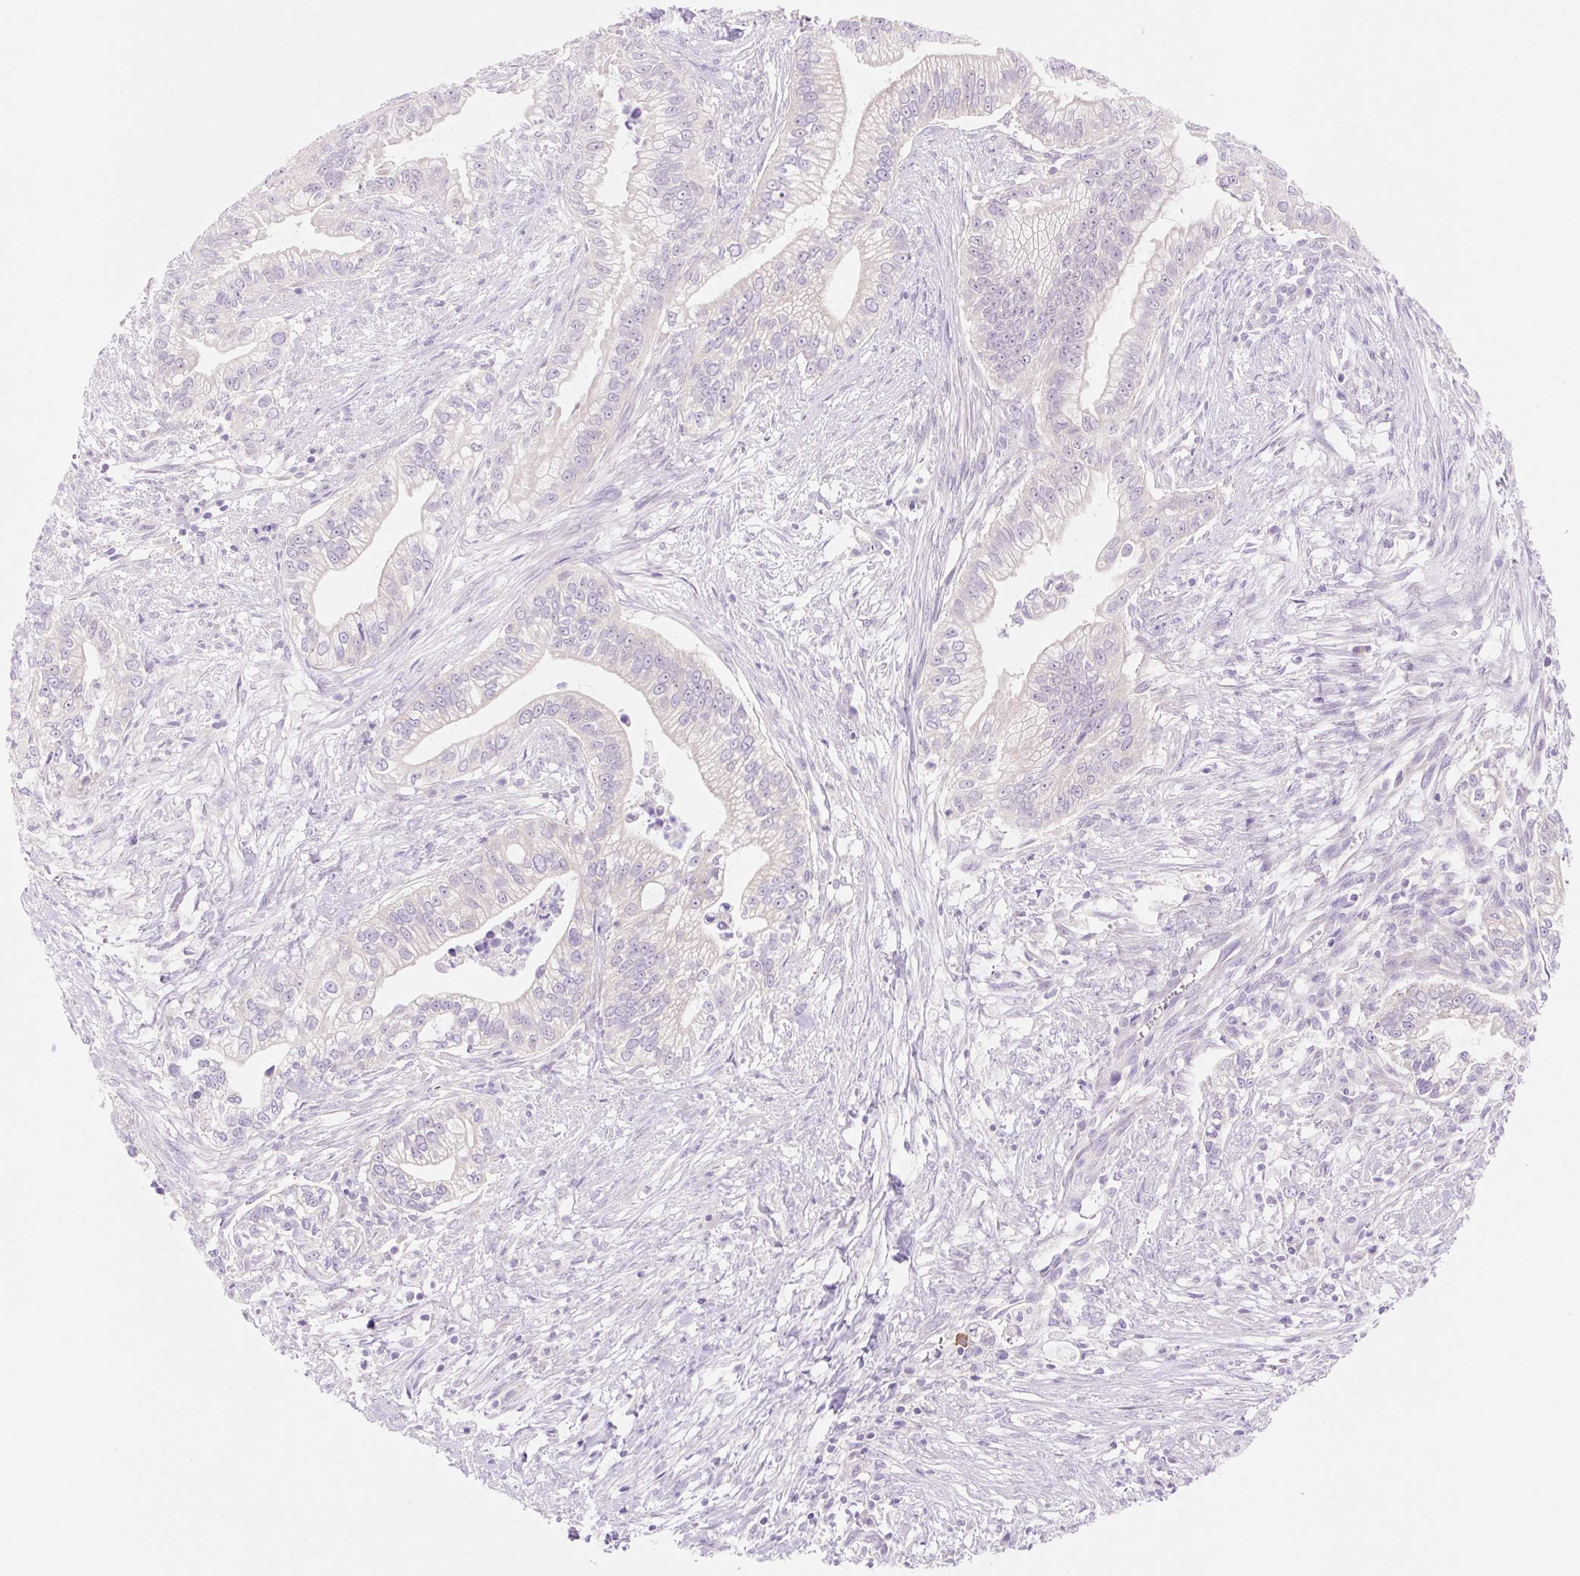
{"staining": {"intensity": "negative", "quantity": "none", "location": "none"}, "tissue": "pancreatic cancer", "cell_type": "Tumor cells", "image_type": "cancer", "snomed": [{"axis": "morphology", "description": "Adenocarcinoma, NOS"}, {"axis": "topography", "description": "Pancreas"}], "caption": "This histopathology image is of pancreatic cancer stained with IHC to label a protein in brown with the nuclei are counter-stained blue. There is no staining in tumor cells.", "gene": "CELF6", "patient": {"sex": "male", "age": 70}}